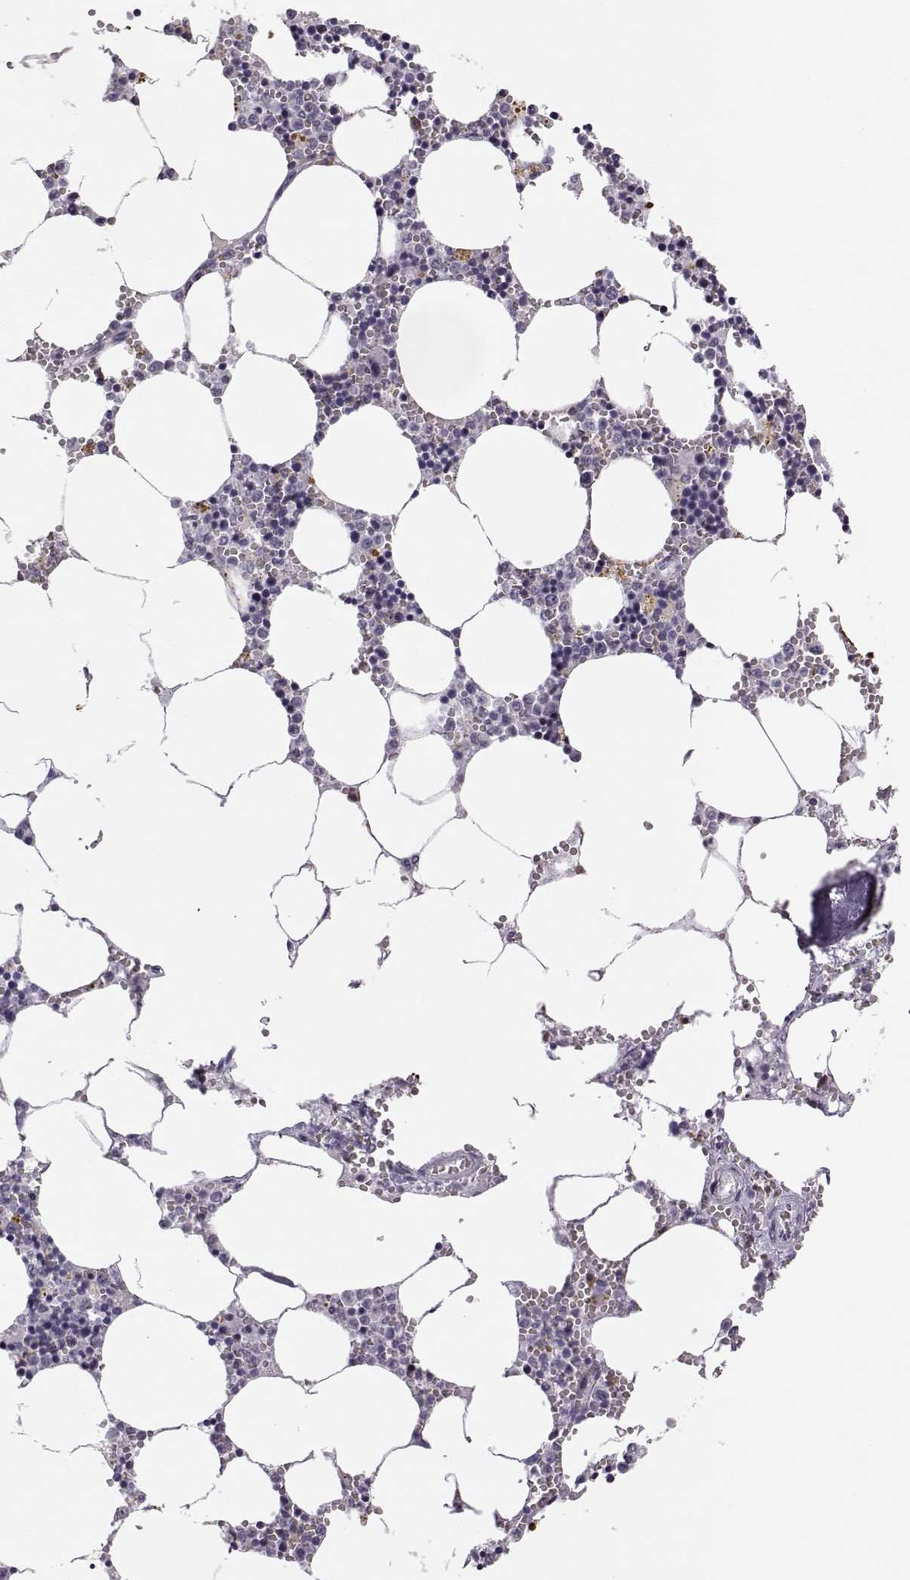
{"staining": {"intensity": "negative", "quantity": "none", "location": "none"}, "tissue": "bone marrow", "cell_type": "Hematopoietic cells", "image_type": "normal", "snomed": [{"axis": "morphology", "description": "Normal tissue, NOS"}, {"axis": "topography", "description": "Bone marrow"}], "caption": "A micrograph of human bone marrow is negative for staining in hematopoietic cells. (DAB (3,3'-diaminobenzidine) immunohistochemistry (IHC) with hematoxylin counter stain).", "gene": "VGF", "patient": {"sex": "female", "age": 64}}